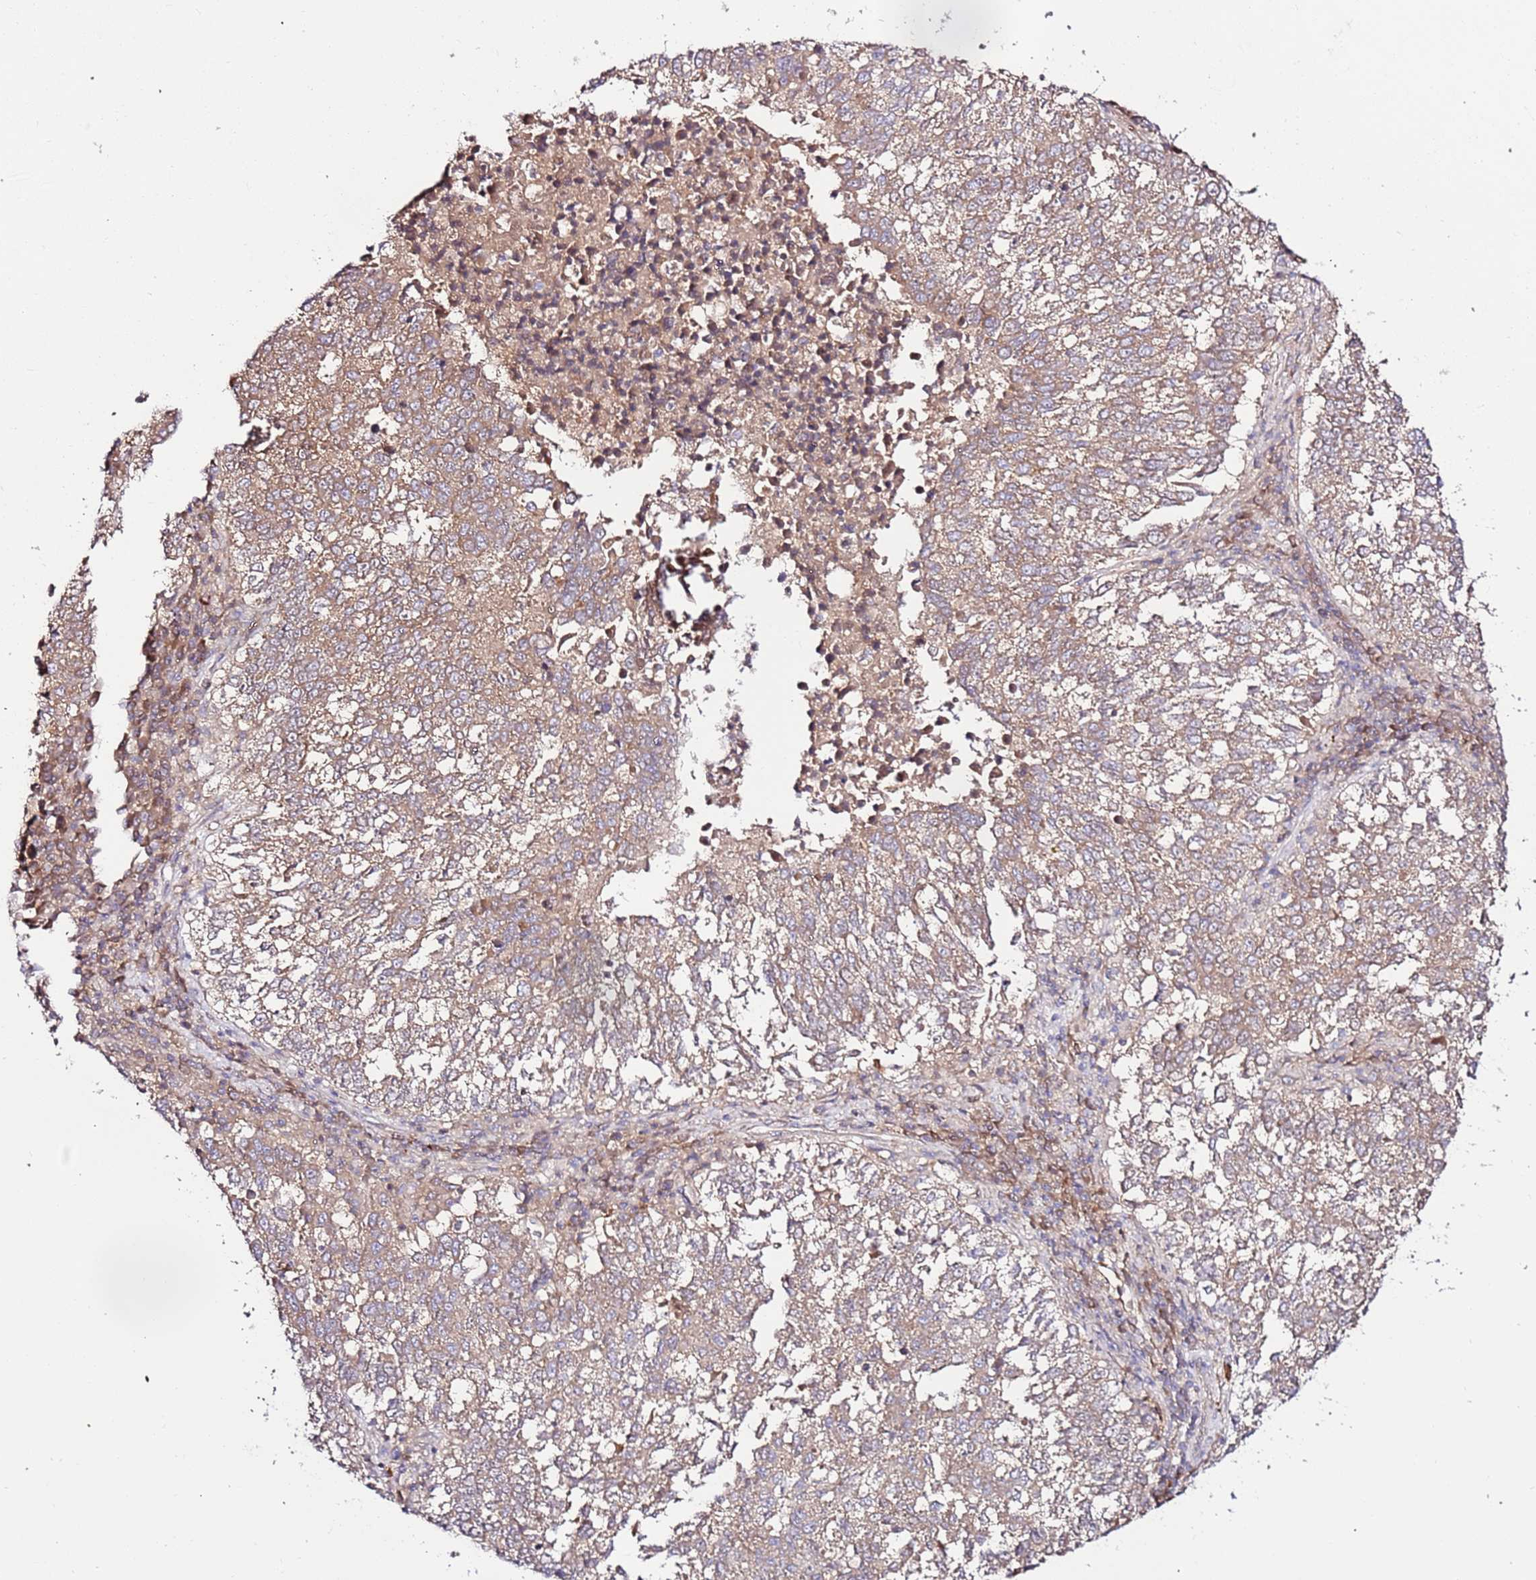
{"staining": {"intensity": "moderate", "quantity": ">75%", "location": "cytoplasmic/membranous"}, "tissue": "lung cancer", "cell_type": "Tumor cells", "image_type": "cancer", "snomed": [{"axis": "morphology", "description": "Squamous cell carcinoma, NOS"}, {"axis": "topography", "description": "Lung"}], "caption": "DAB (3,3'-diaminobenzidine) immunohistochemical staining of lung squamous cell carcinoma shows moderate cytoplasmic/membranous protein staining in about >75% of tumor cells.", "gene": "FLVCR1", "patient": {"sex": "male", "age": 73}}